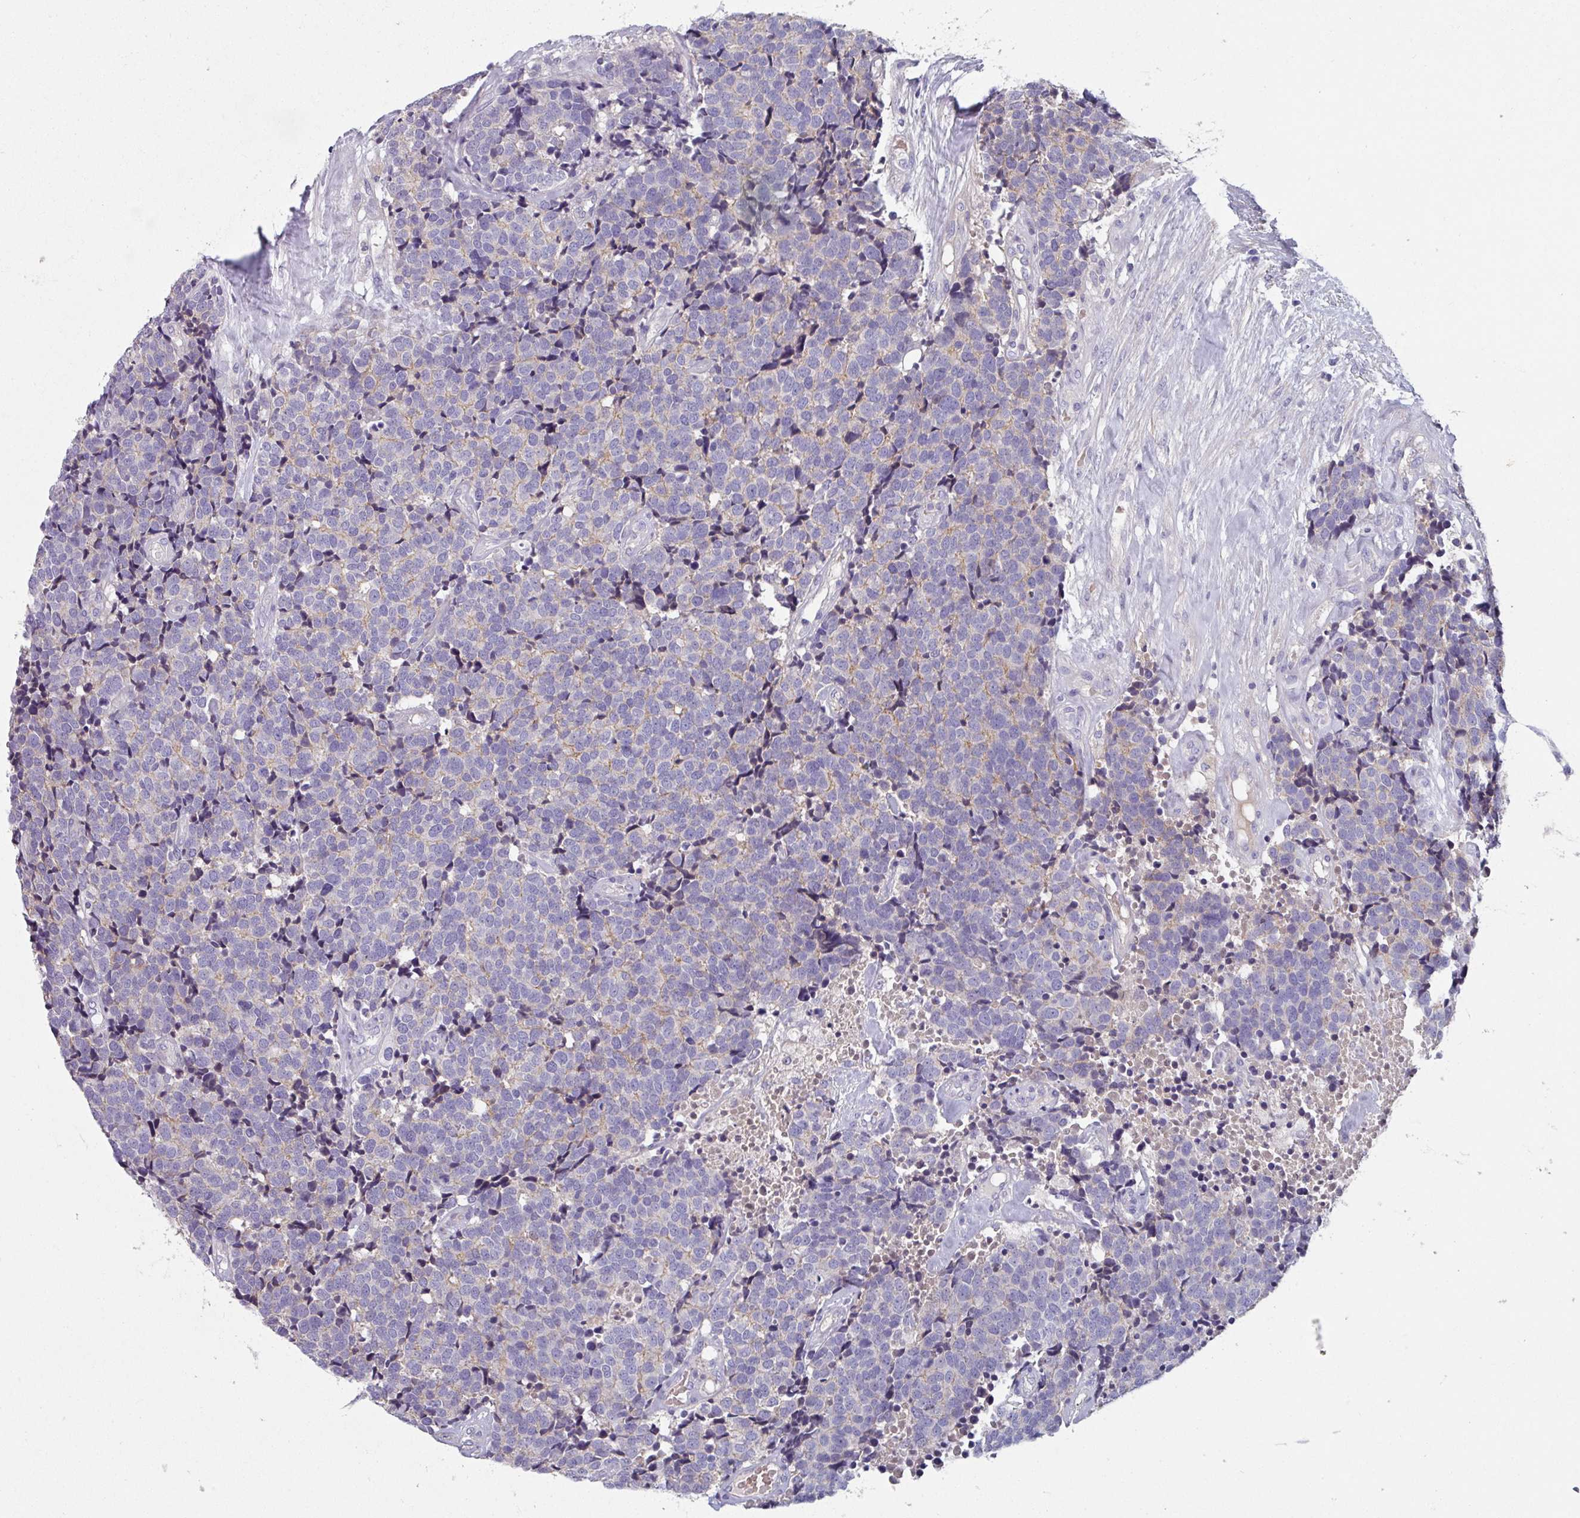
{"staining": {"intensity": "negative", "quantity": "none", "location": "none"}, "tissue": "carcinoid", "cell_type": "Tumor cells", "image_type": "cancer", "snomed": [{"axis": "morphology", "description": "Carcinoid, malignant, NOS"}, {"axis": "topography", "description": "Skin"}], "caption": "Human carcinoid stained for a protein using IHC displays no staining in tumor cells.", "gene": "TMEM132A", "patient": {"sex": "female", "age": 79}}